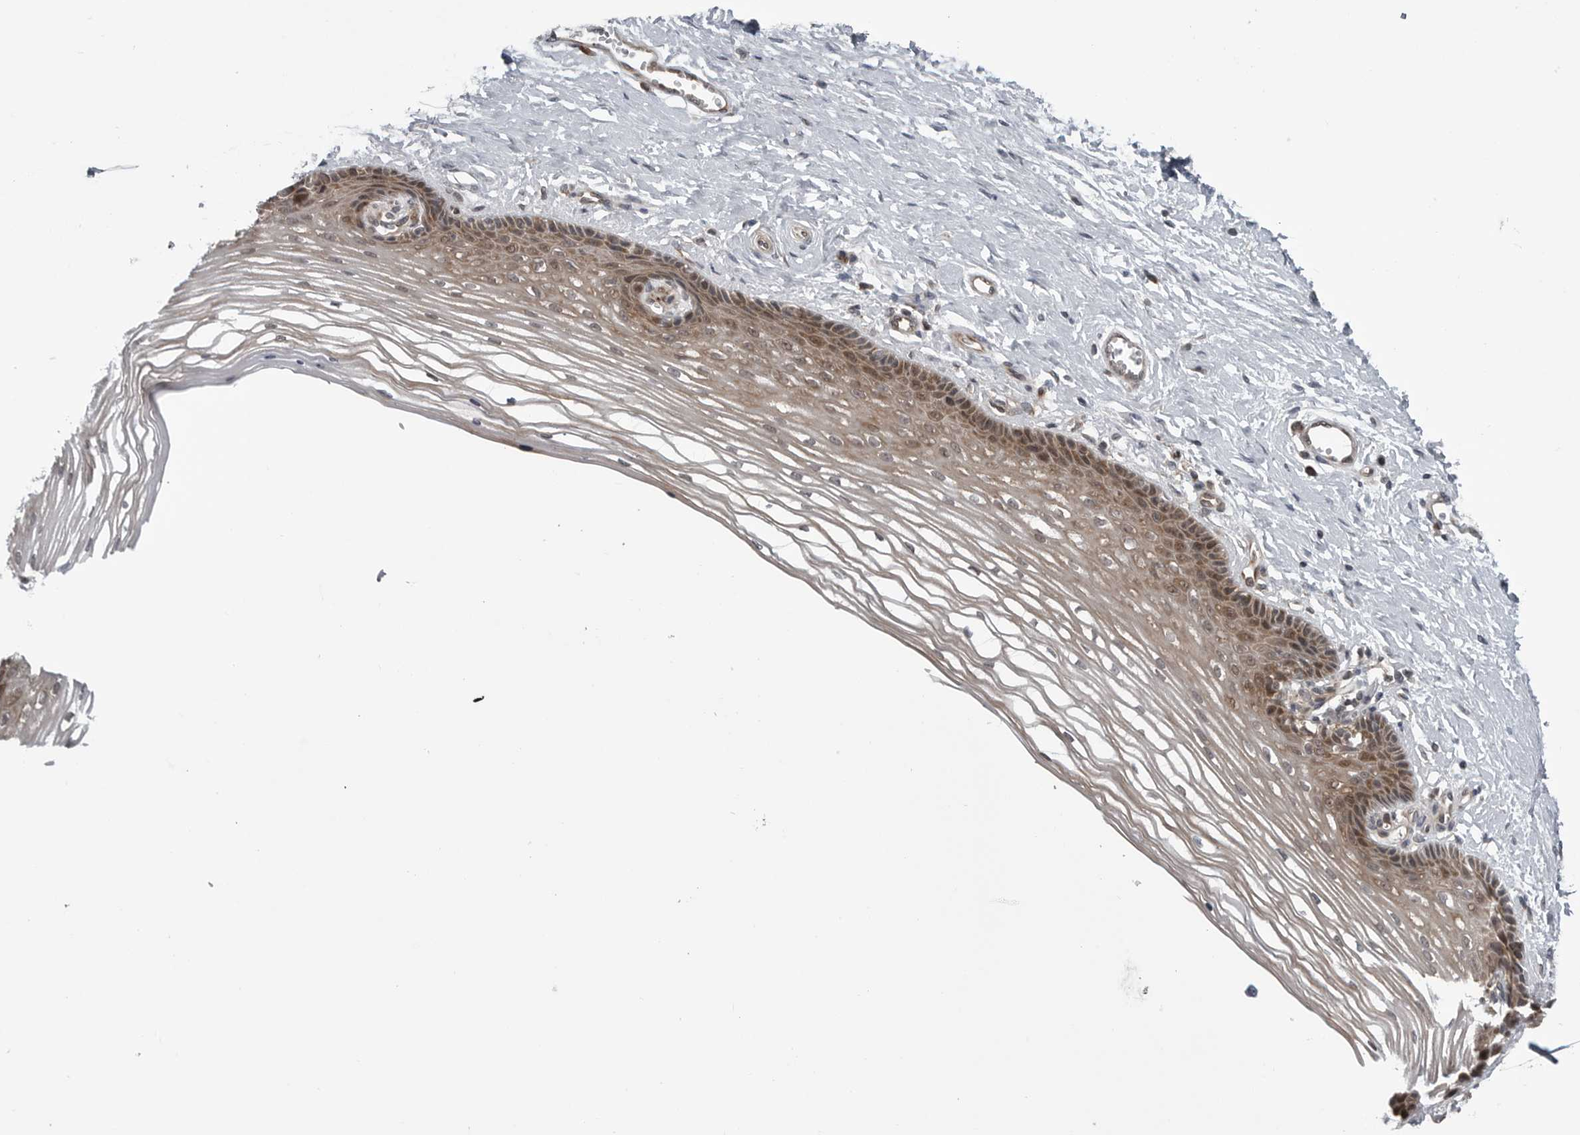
{"staining": {"intensity": "moderate", "quantity": ">75%", "location": "cytoplasmic/membranous"}, "tissue": "vagina", "cell_type": "Squamous epithelial cells", "image_type": "normal", "snomed": [{"axis": "morphology", "description": "Normal tissue, NOS"}, {"axis": "topography", "description": "Vagina"}], "caption": "Protein analysis of benign vagina shows moderate cytoplasmic/membranous staining in approximately >75% of squamous epithelial cells.", "gene": "FAAP100", "patient": {"sex": "female", "age": 46}}